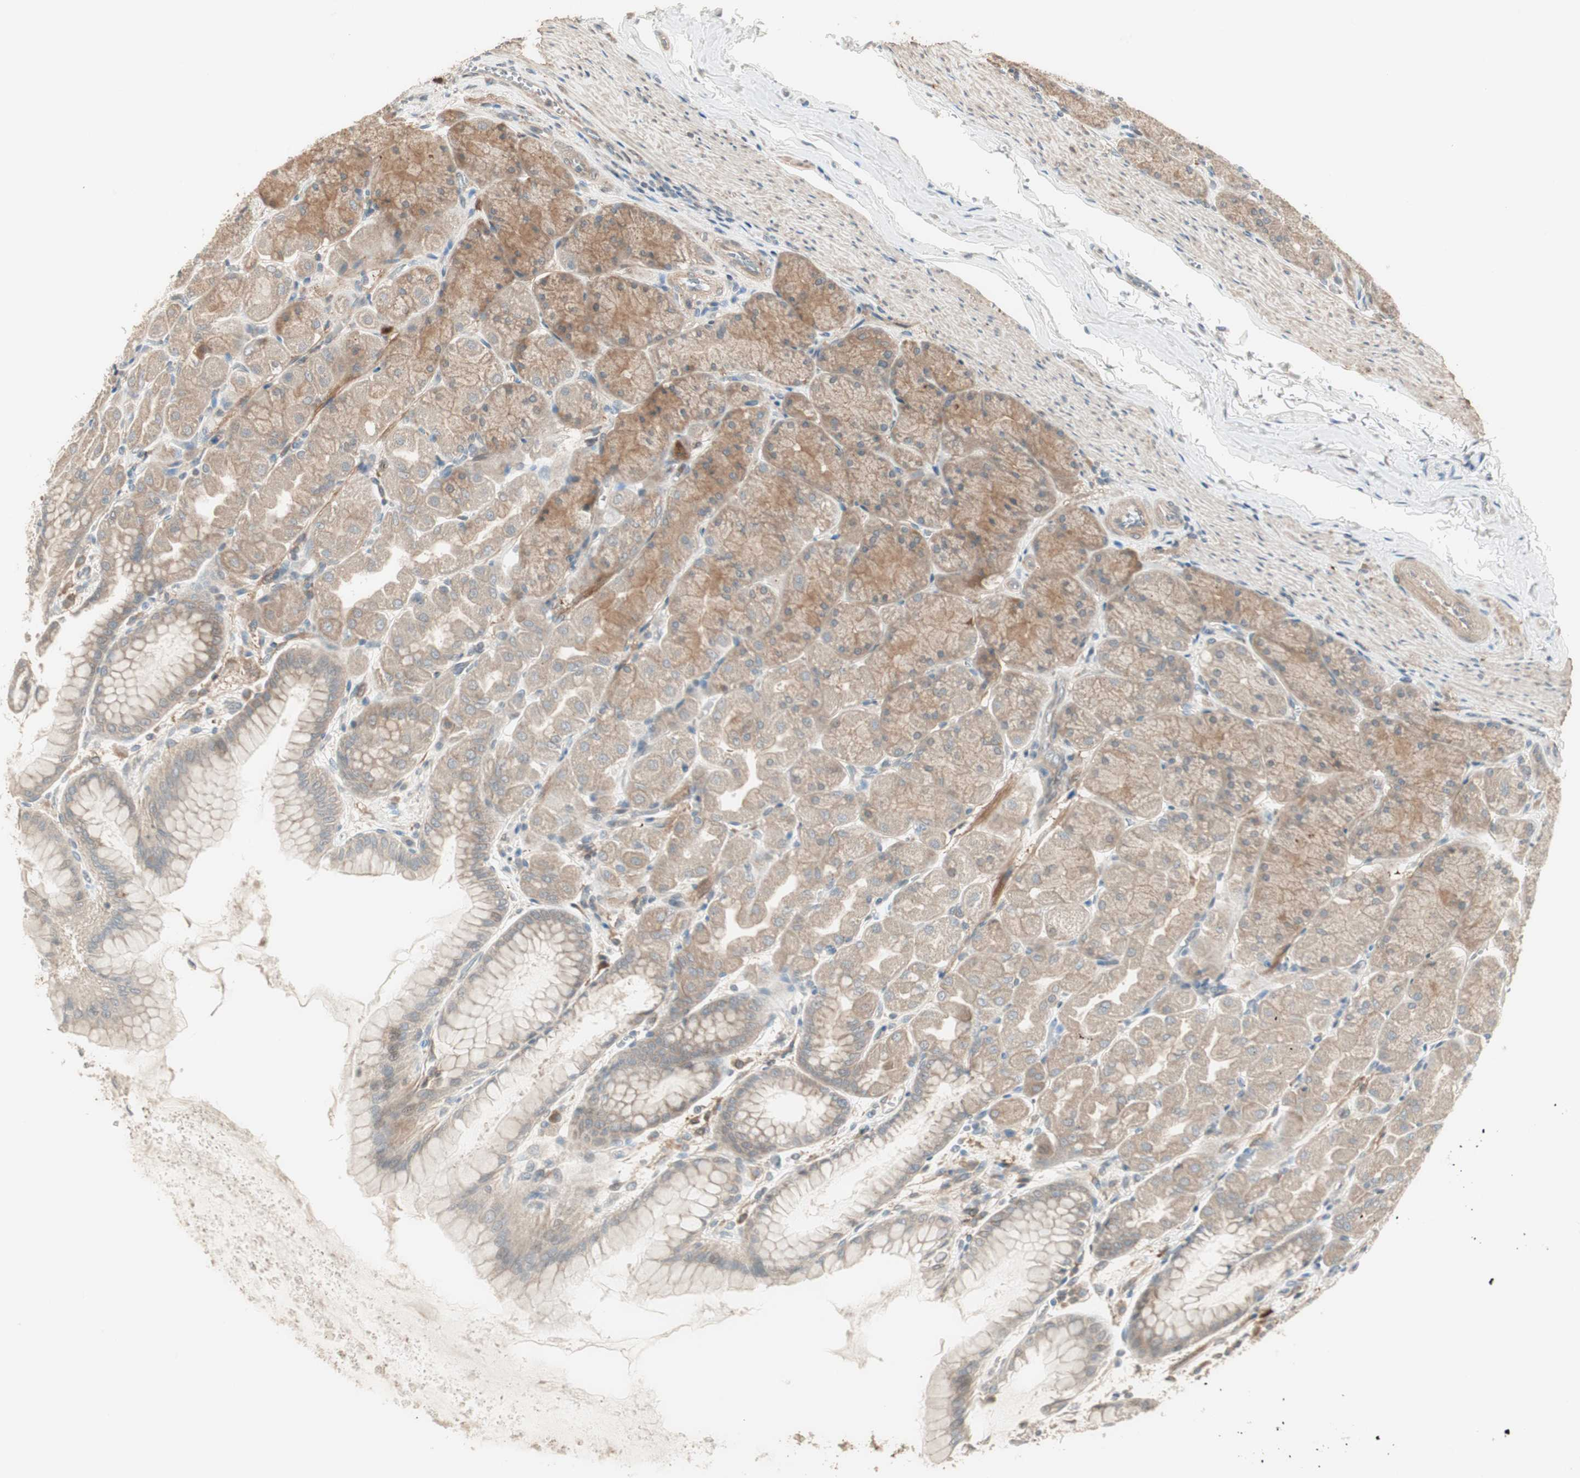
{"staining": {"intensity": "moderate", "quantity": ">75%", "location": "cytoplasmic/membranous"}, "tissue": "stomach", "cell_type": "Glandular cells", "image_type": "normal", "snomed": [{"axis": "morphology", "description": "Normal tissue, NOS"}, {"axis": "topography", "description": "Stomach, upper"}], "caption": "Immunohistochemical staining of normal stomach demonstrates >75% levels of moderate cytoplasmic/membranous protein positivity in about >75% of glandular cells.", "gene": "SFRP1", "patient": {"sex": "female", "age": 56}}